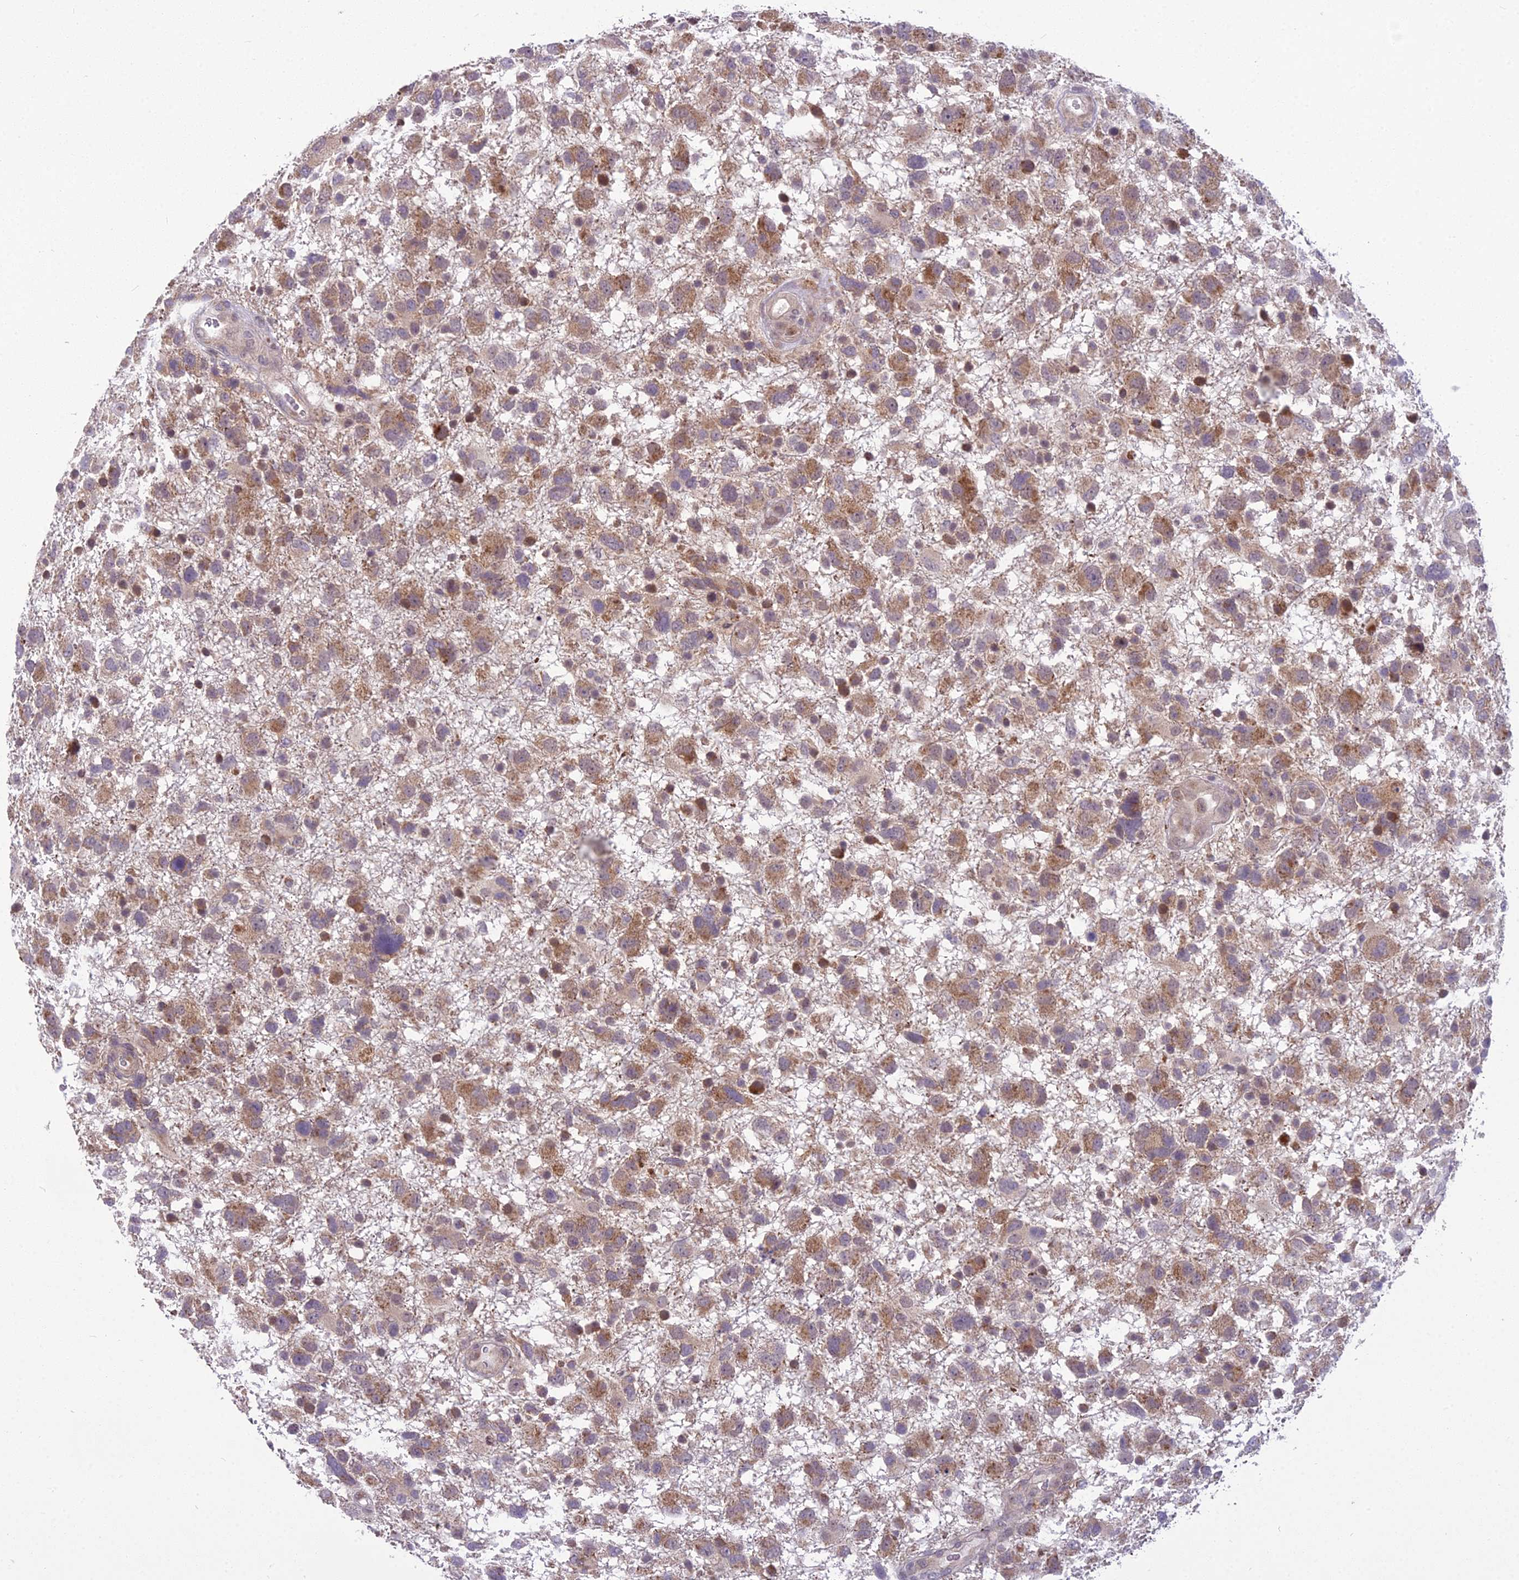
{"staining": {"intensity": "moderate", "quantity": ">75%", "location": "cytoplasmic/membranous"}, "tissue": "glioma", "cell_type": "Tumor cells", "image_type": "cancer", "snomed": [{"axis": "morphology", "description": "Glioma, malignant, High grade"}, {"axis": "topography", "description": "Brain"}], "caption": "Protein expression by IHC demonstrates moderate cytoplasmic/membranous expression in approximately >75% of tumor cells in glioma. The staining was performed using DAB (3,3'-diaminobenzidine), with brown indicating positive protein expression. Nuclei are stained blue with hematoxylin.", "gene": "AP1M1", "patient": {"sex": "male", "age": 61}}